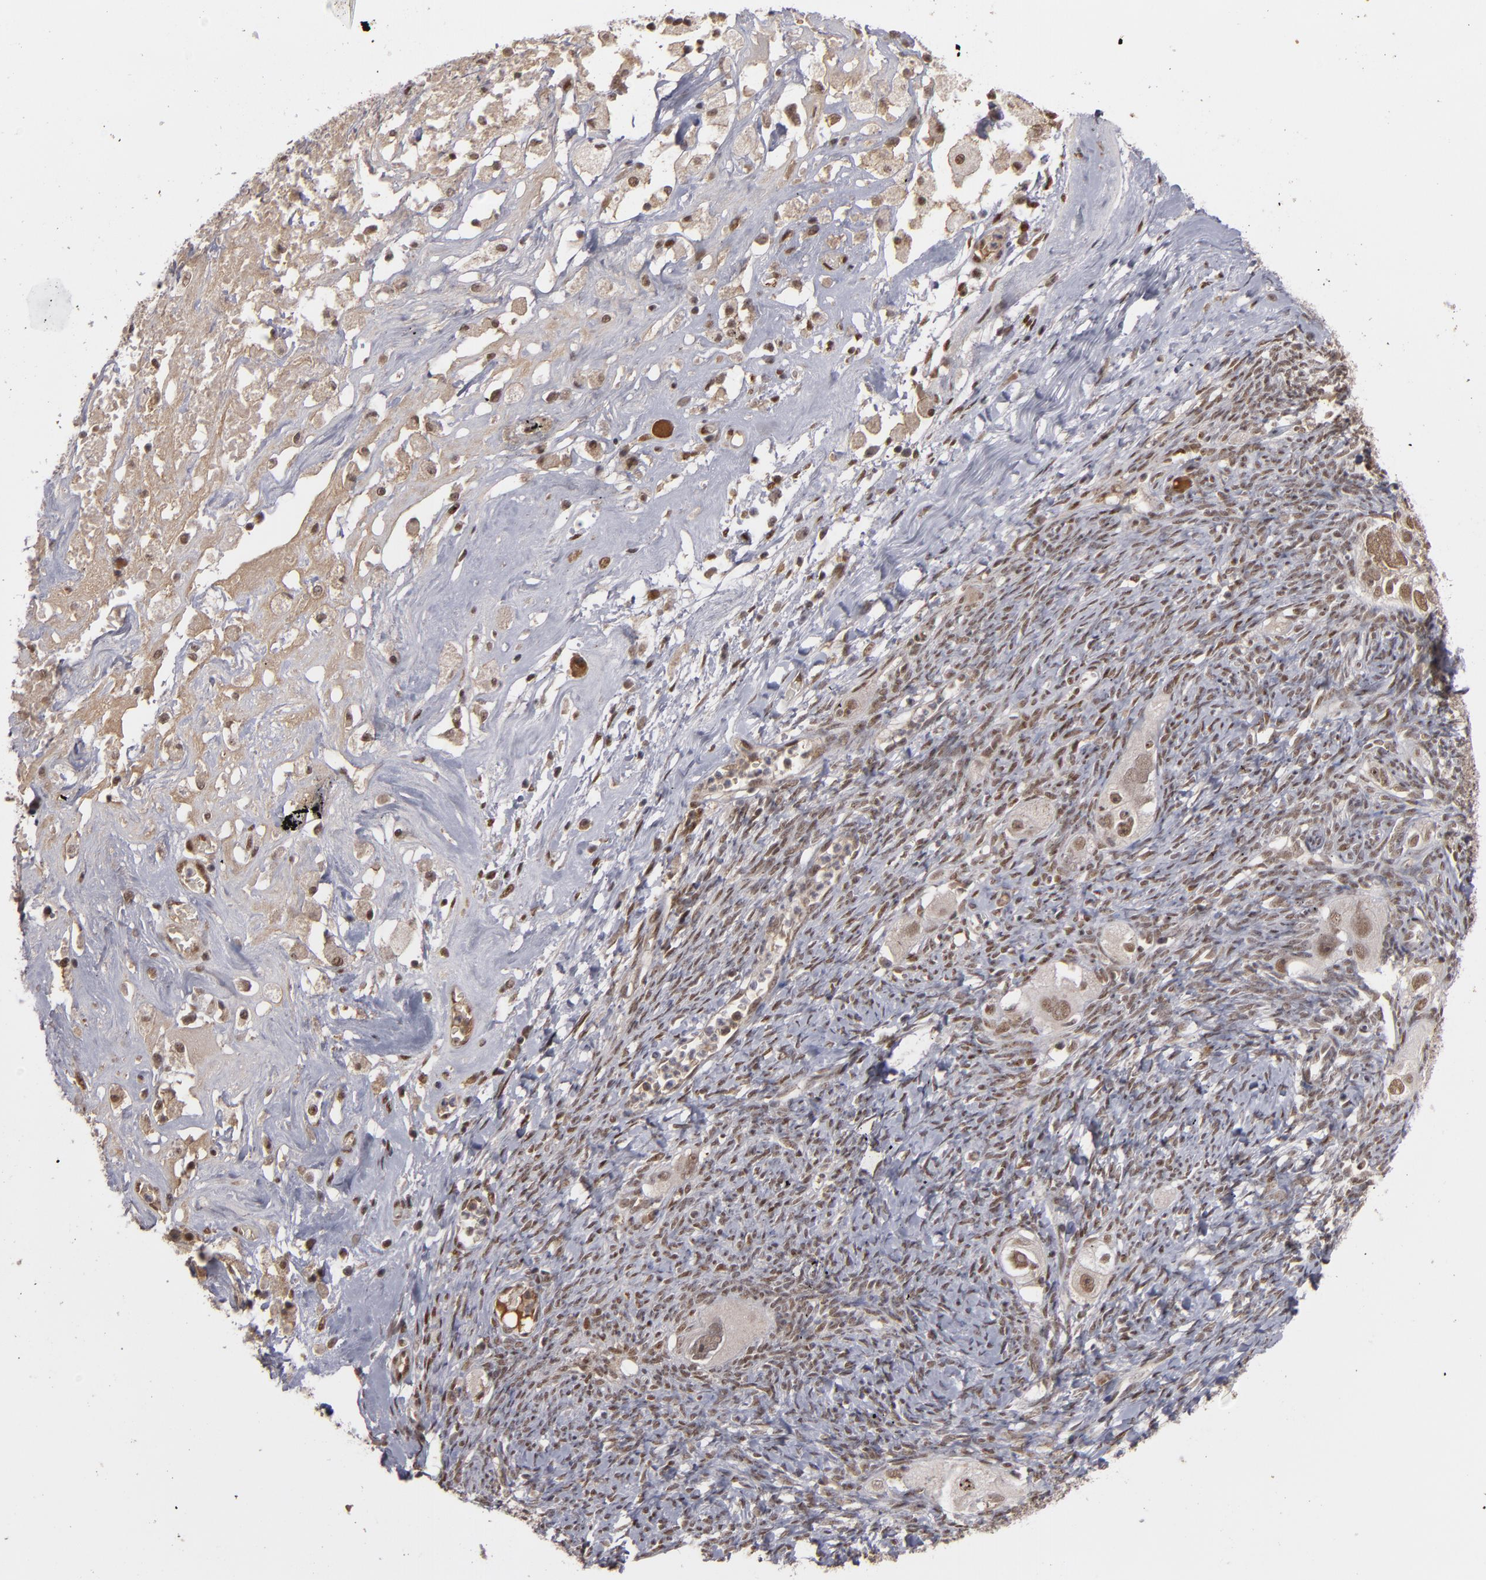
{"staining": {"intensity": "moderate", "quantity": ">75%", "location": "nuclear"}, "tissue": "ovarian cancer", "cell_type": "Tumor cells", "image_type": "cancer", "snomed": [{"axis": "morphology", "description": "Normal tissue, NOS"}, {"axis": "morphology", "description": "Cystadenocarcinoma, serous, NOS"}, {"axis": "topography", "description": "Ovary"}], "caption": "This photomicrograph shows IHC staining of ovarian cancer, with medium moderate nuclear expression in about >75% of tumor cells.", "gene": "ZNF234", "patient": {"sex": "female", "age": 62}}